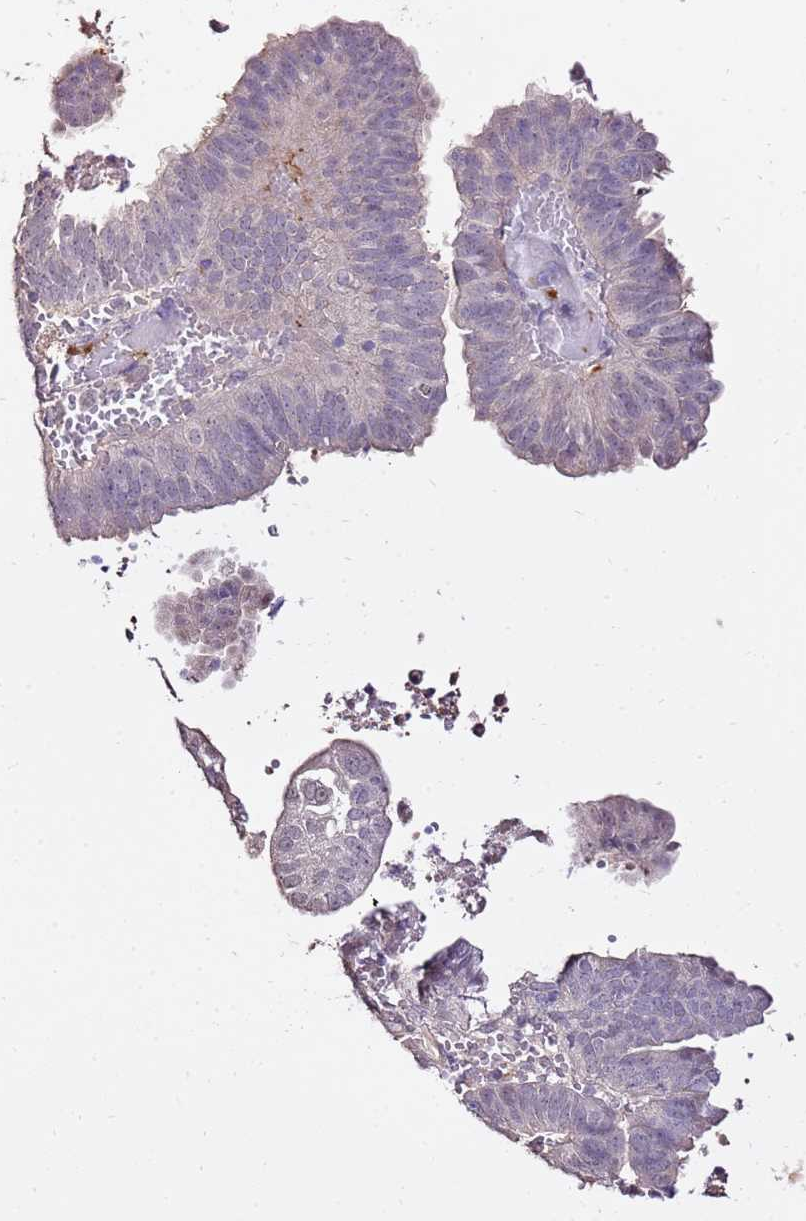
{"staining": {"intensity": "negative", "quantity": "none", "location": "none"}, "tissue": "endometrial cancer", "cell_type": "Tumor cells", "image_type": "cancer", "snomed": [{"axis": "morphology", "description": "Adenocarcinoma, NOS"}, {"axis": "topography", "description": "Uterus"}], "caption": "This image is of endometrial cancer (adenocarcinoma) stained with IHC to label a protein in brown with the nuclei are counter-stained blue. There is no staining in tumor cells.", "gene": "ART5", "patient": {"sex": "female", "age": 77}}